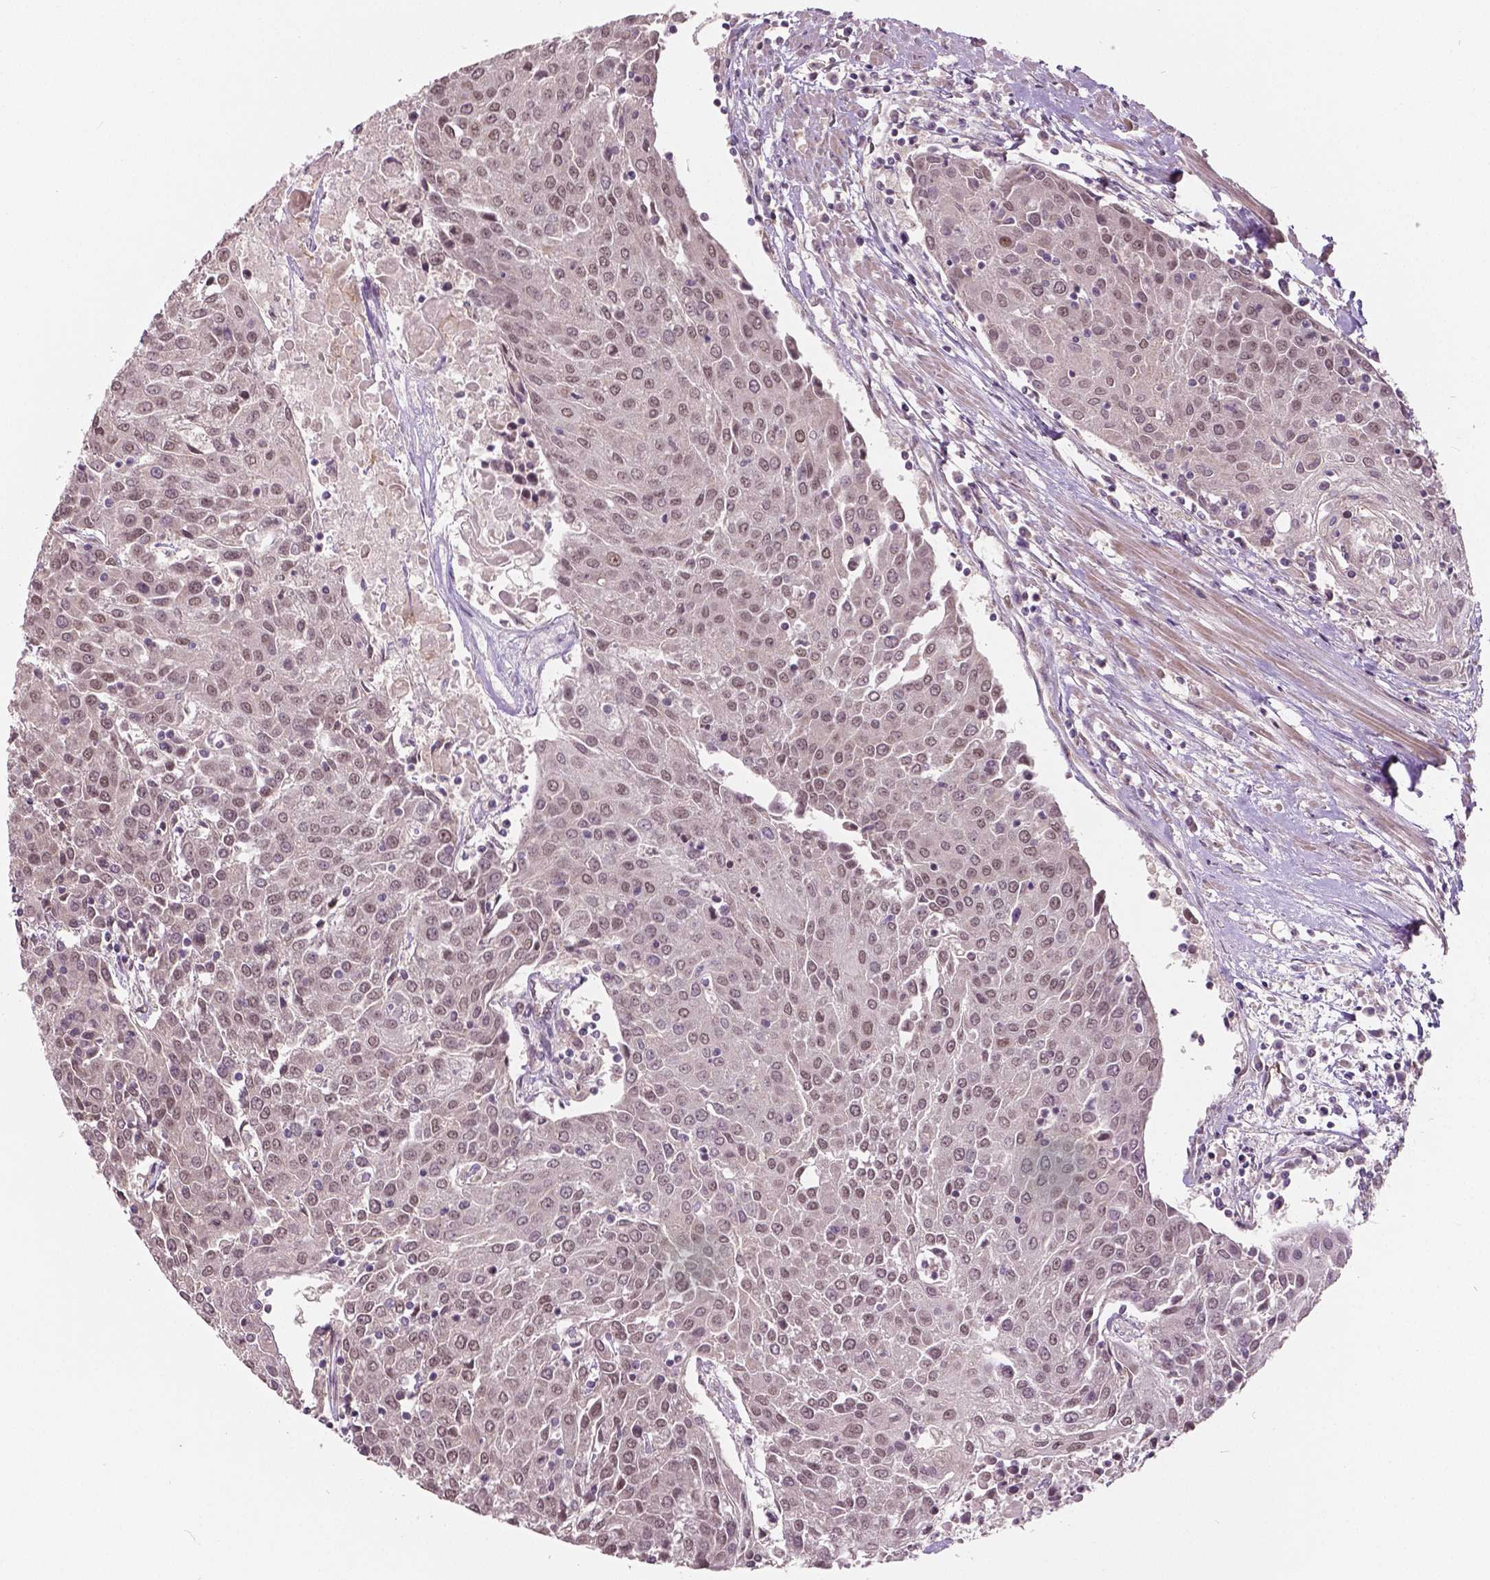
{"staining": {"intensity": "weak", "quantity": "25%-75%", "location": "nuclear"}, "tissue": "urothelial cancer", "cell_type": "Tumor cells", "image_type": "cancer", "snomed": [{"axis": "morphology", "description": "Urothelial carcinoma, High grade"}, {"axis": "topography", "description": "Urinary bladder"}], "caption": "Protein staining of urothelial carcinoma (high-grade) tissue reveals weak nuclear staining in about 25%-75% of tumor cells.", "gene": "HMBOX1", "patient": {"sex": "female", "age": 85}}